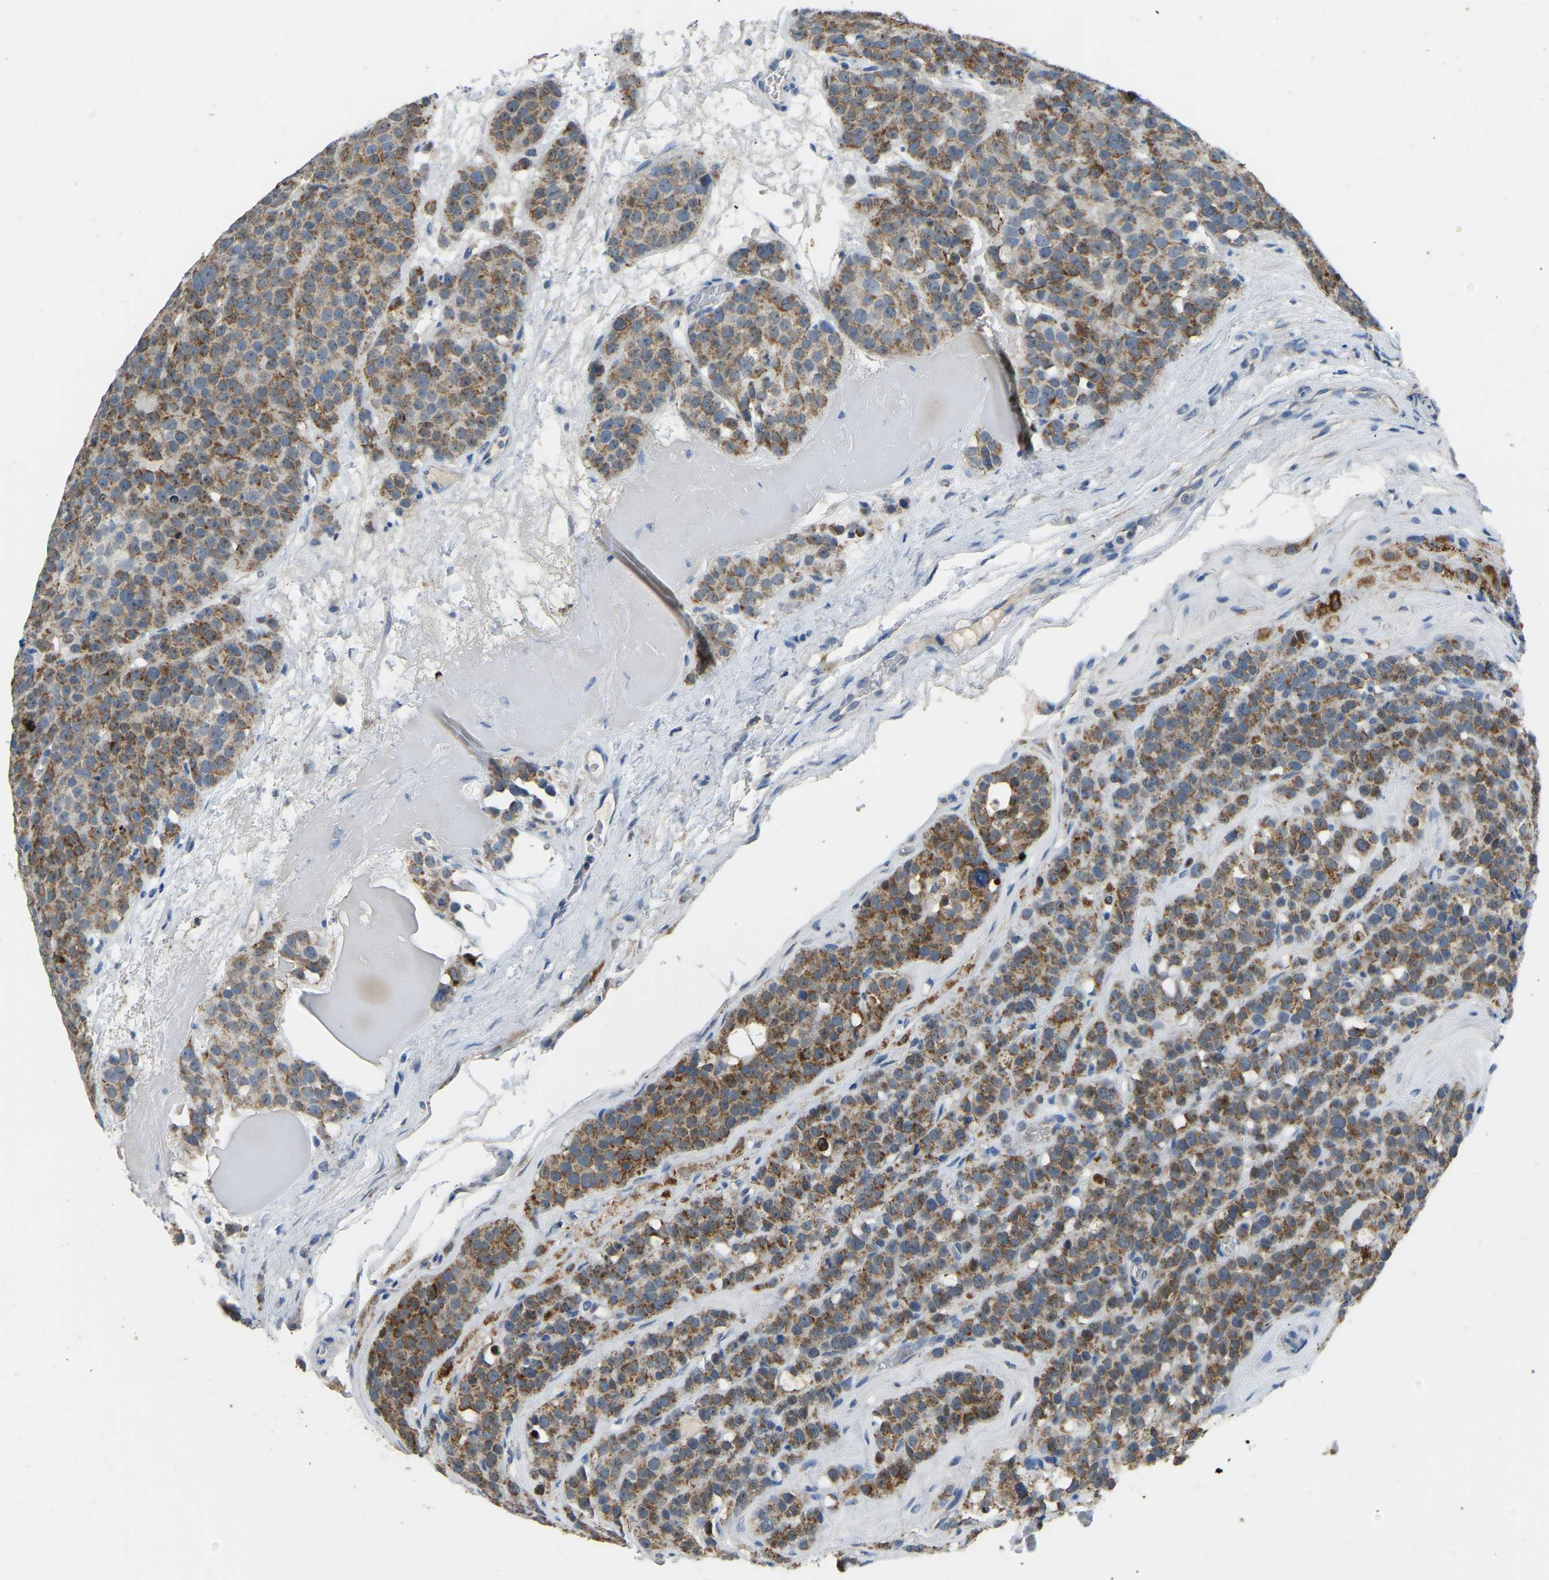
{"staining": {"intensity": "moderate", "quantity": ">75%", "location": "cytoplasmic/membranous"}, "tissue": "testis cancer", "cell_type": "Tumor cells", "image_type": "cancer", "snomed": [{"axis": "morphology", "description": "Seminoma, NOS"}, {"axis": "topography", "description": "Testis"}], "caption": "Immunohistochemical staining of testis cancer demonstrates medium levels of moderate cytoplasmic/membranous expression in approximately >75% of tumor cells. (brown staining indicates protein expression, while blue staining denotes nuclei).", "gene": "ZNF200", "patient": {"sex": "male", "age": 71}}